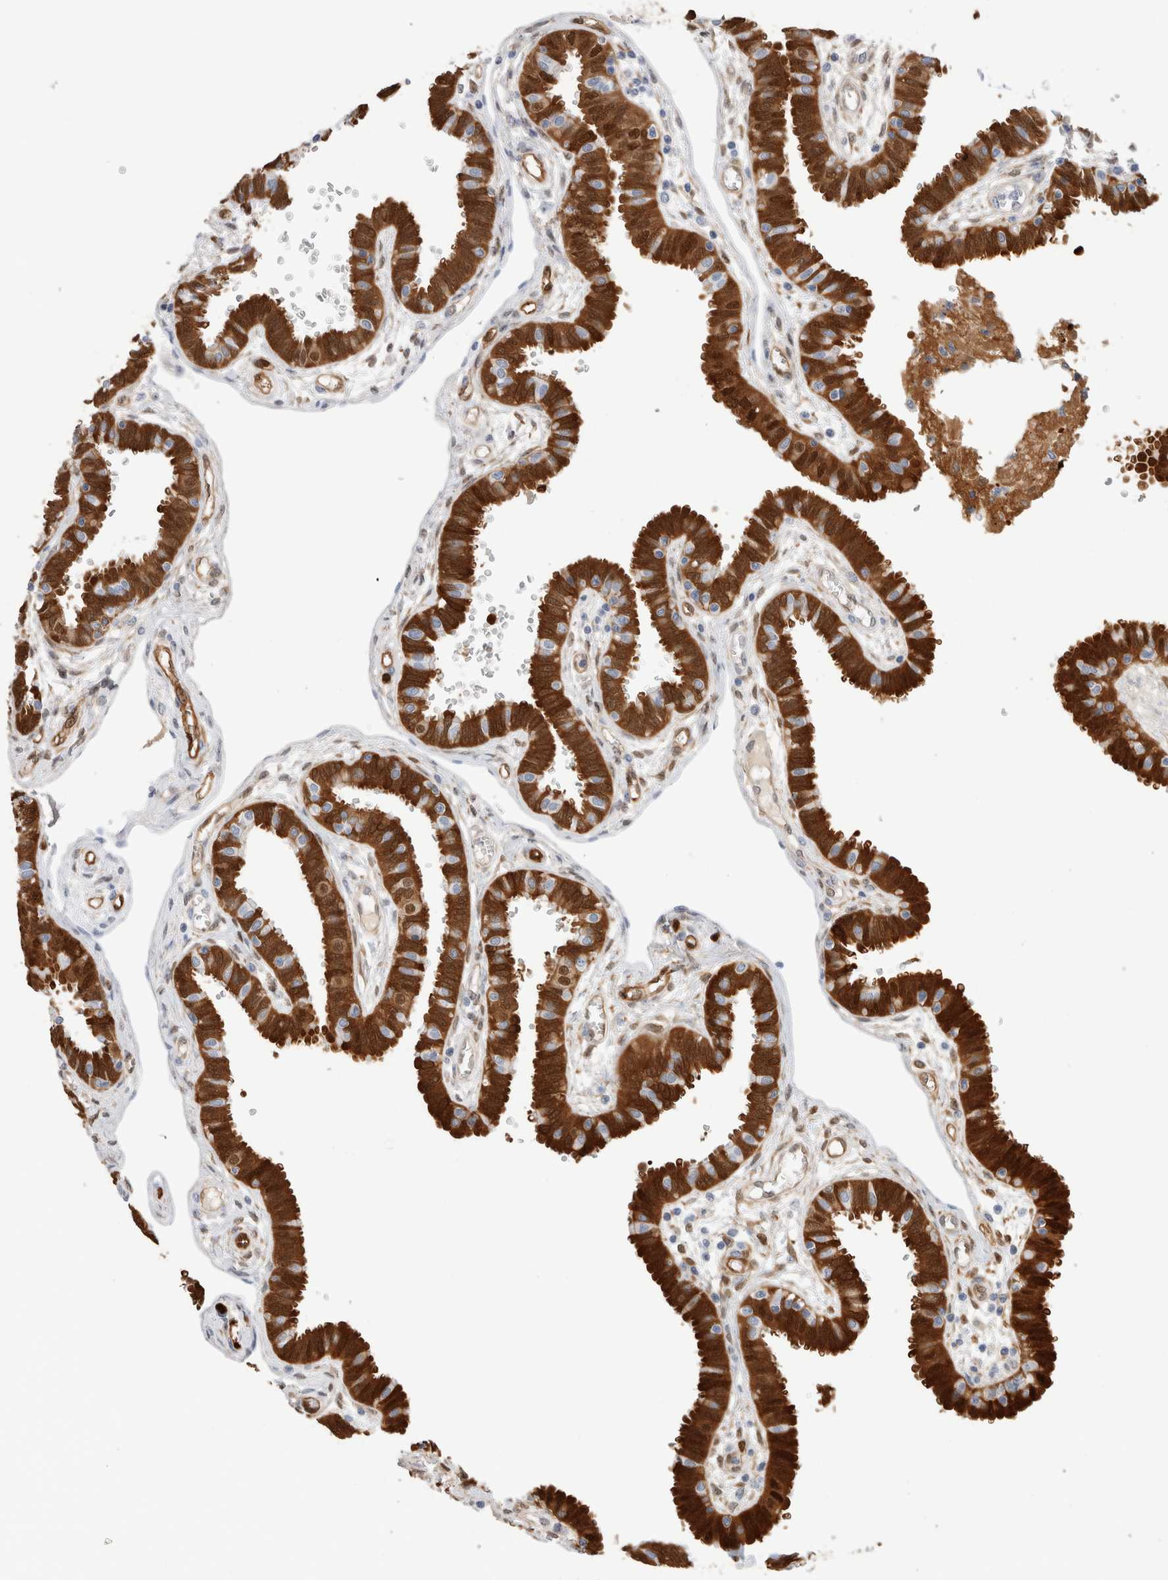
{"staining": {"intensity": "strong", "quantity": ">75%", "location": "cytoplasmic/membranous"}, "tissue": "fallopian tube", "cell_type": "Glandular cells", "image_type": "normal", "snomed": [{"axis": "morphology", "description": "Normal tissue, NOS"}, {"axis": "topography", "description": "Fallopian tube"}], "caption": "Immunohistochemistry photomicrograph of benign fallopian tube: human fallopian tube stained using immunohistochemistry exhibits high levels of strong protein expression localized specifically in the cytoplasmic/membranous of glandular cells, appearing as a cytoplasmic/membranous brown color.", "gene": "NAPEPLD", "patient": {"sex": "female", "age": 32}}